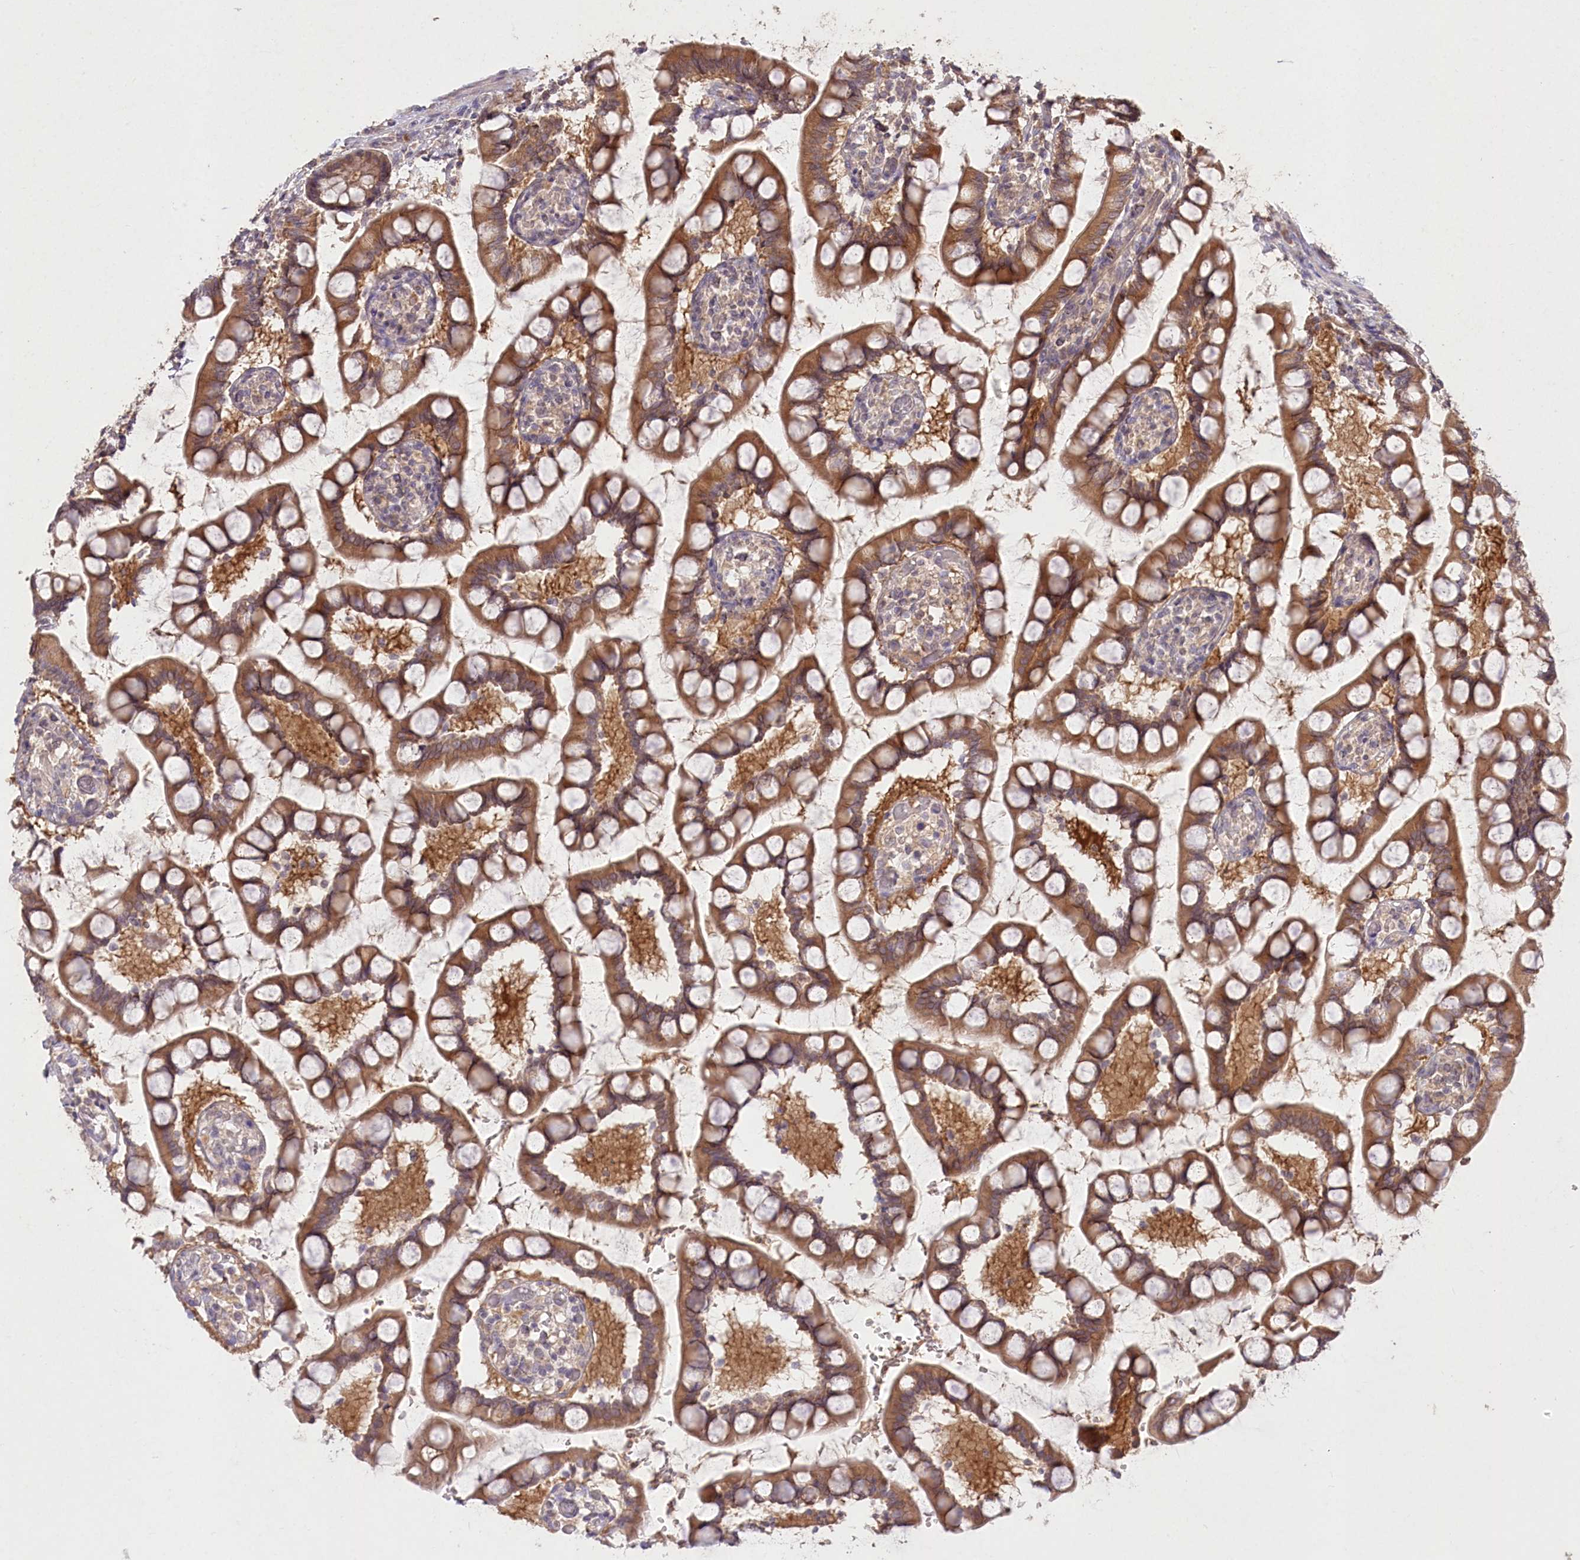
{"staining": {"intensity": "strong", "quantity": ">75%", "location": "cytoplasmic/membranous"}, "tissue": "small intestine", "cell_type": "Glandular cells", "image_type": "normal", "snomed": [{"axis": "morphology", "description": "Normal tissue, NOS"}, {"axis": "topography", "description": "Small intestine"}], "caption": "Unremarkable small intestine reveals strong cytoplasmic/membranous staining in about >75% of glandular cells, visualized by immunohistochemistry. (DAB IHC, brown staining for protein, blue staining for nuclei).", "gene": "IRAK1BP1", "patient": {"sex": "male", "age": 52}}